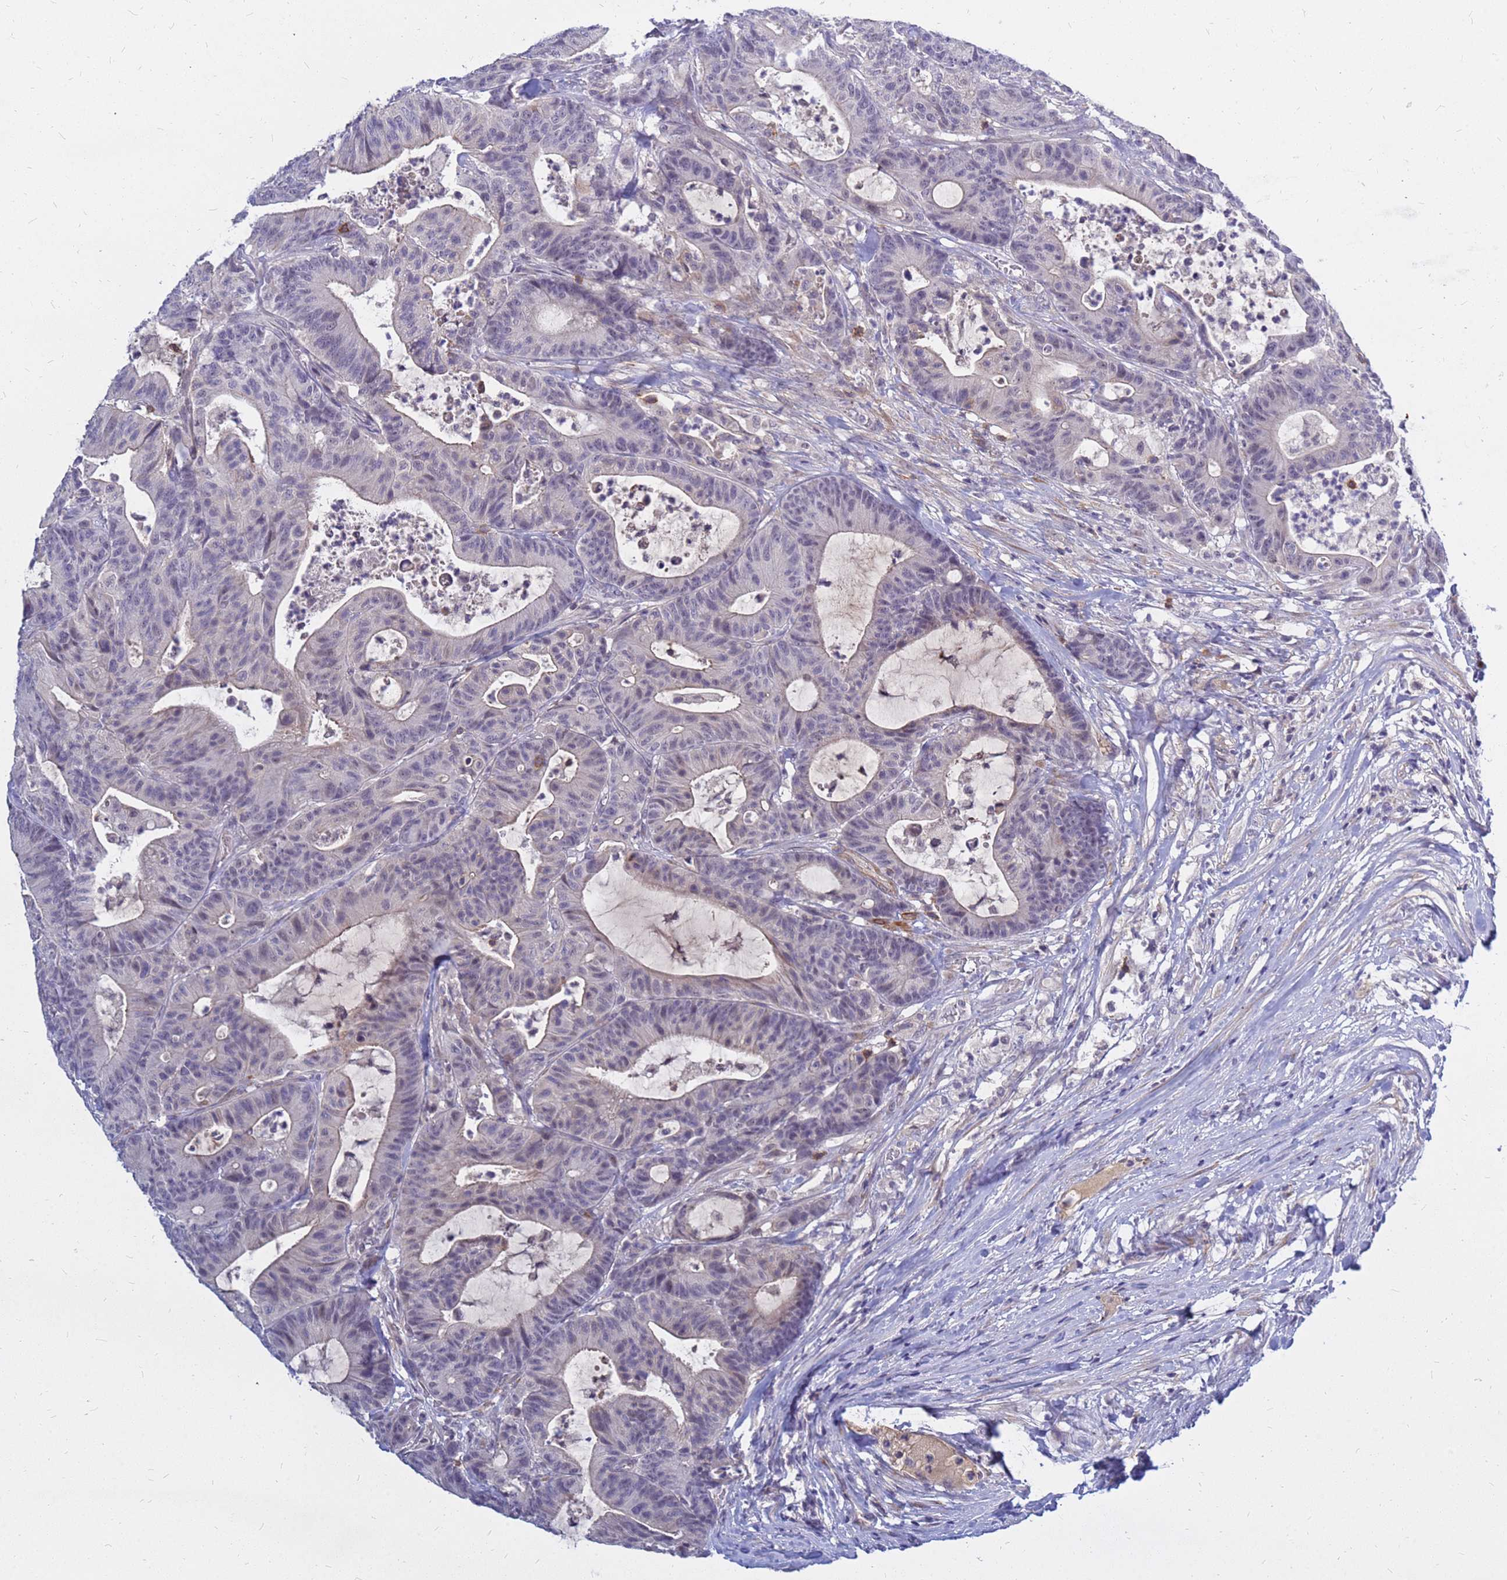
{"staining": {"intensity": "weak", "quantity": "<25%", "location": "nuclear"}, "tissue": "colorectal cancer", "cell_type": "Tumor cells", "image_type": "cancer", "snomed": [{"axis": "morphology", "description": "Adenocarcinoma, NOS"}, {"axis": "topography", "description": "Colon"}], "caption": "Immunohistochemistry (IHC) histopathology image of neoplastic tissue: human adenocarcinoma (colorectal) stained with DAB exhibits no significant protein expression in tumor cells.", "gene": "SRGAP3", "patient": {"sex": "female", "age": 84}}